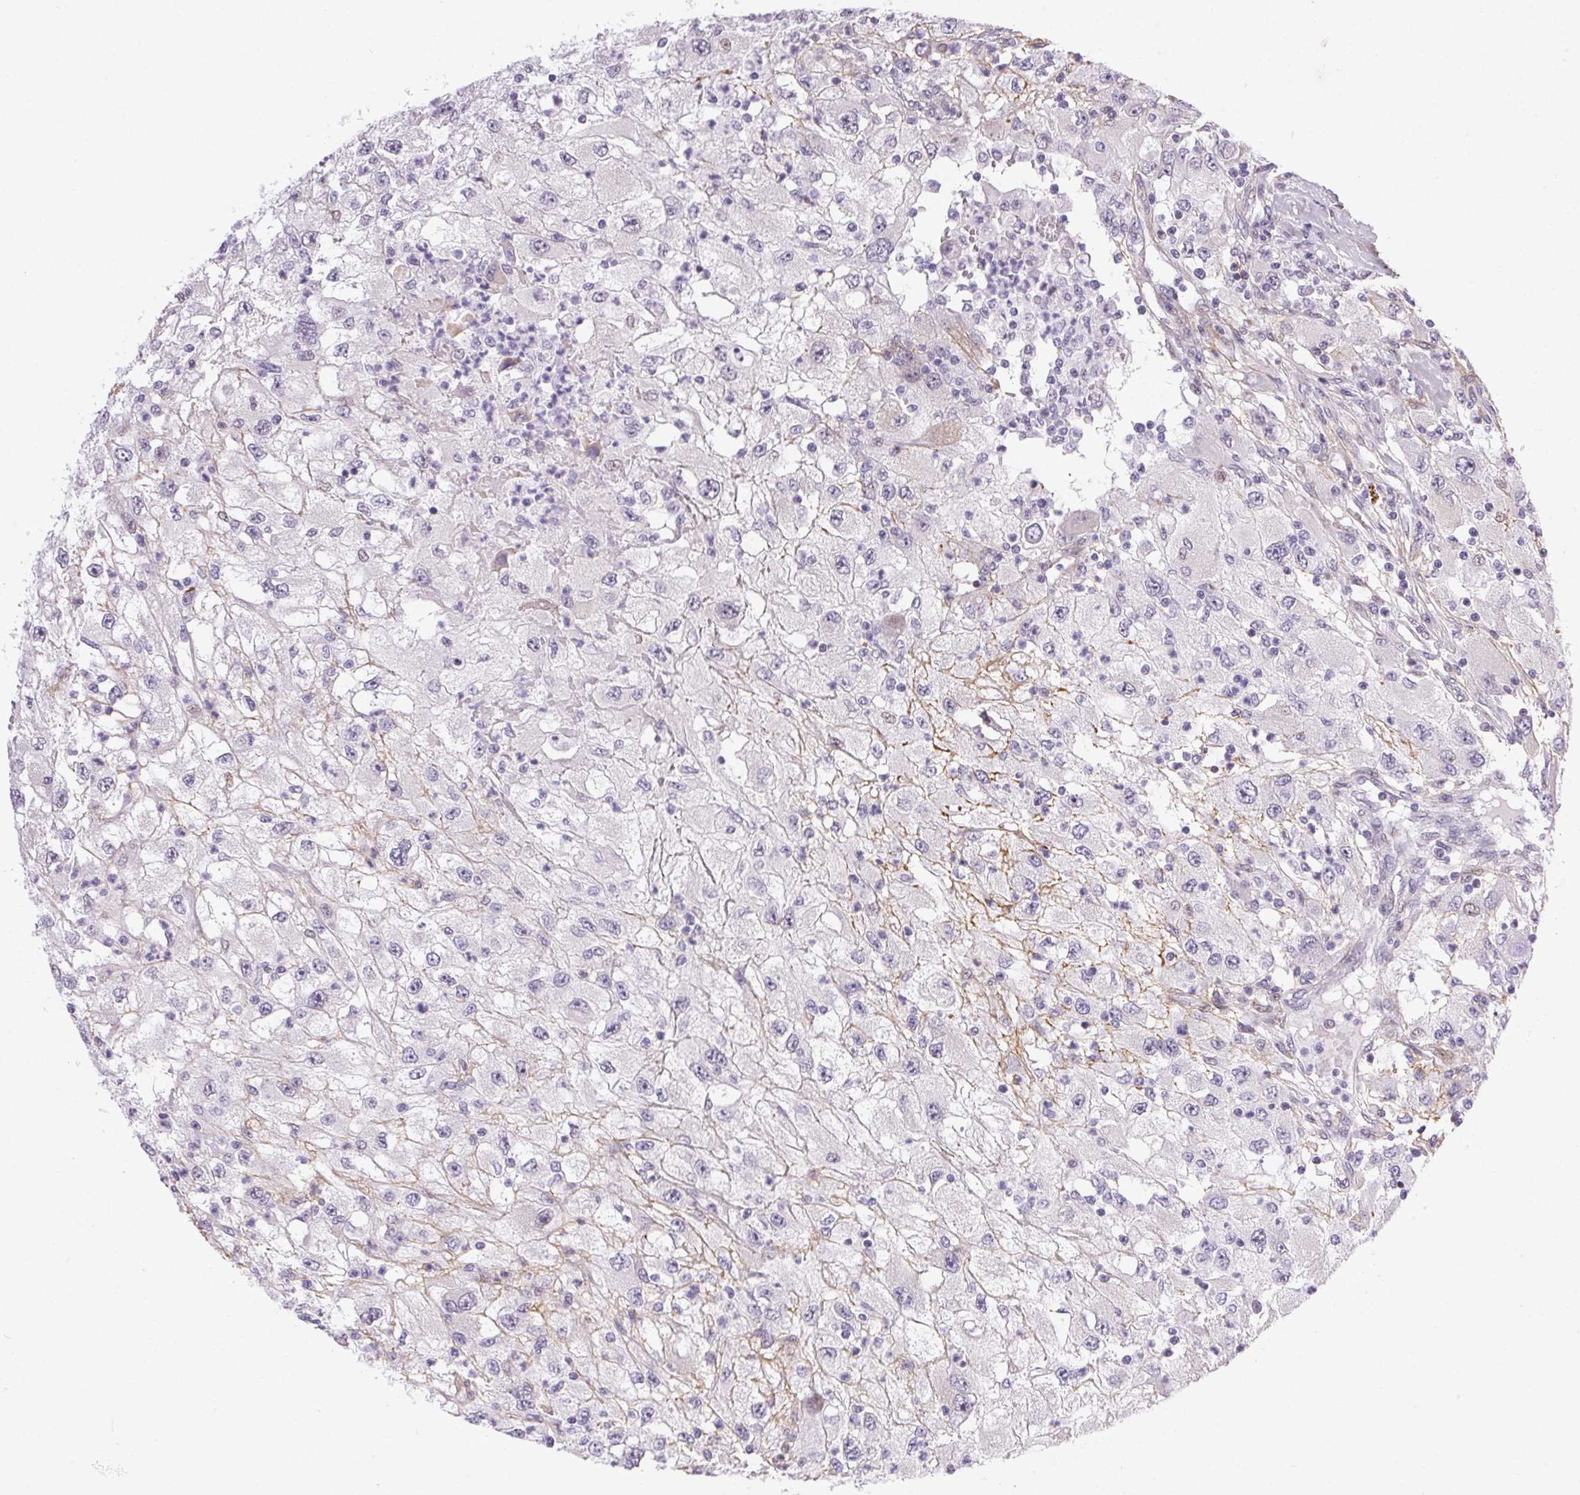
{"staining": {"intensity": "negative", "quantity": "none", "location": "none"}, "tissue": "renal cancer", "cell_type": "Tumor cells", "image_type": "cancer", "snomed": [{"axis": "morphology", "description": "Adenocarcinoma, NOS"}, {"axis": "topography", "description": "Kidney"}], "caption": "Tumor cells are negative for protein expression in human renal adenocarcinoma.", "gene": "PDZD2", "patient": {"sex": "female", "age": 67}}